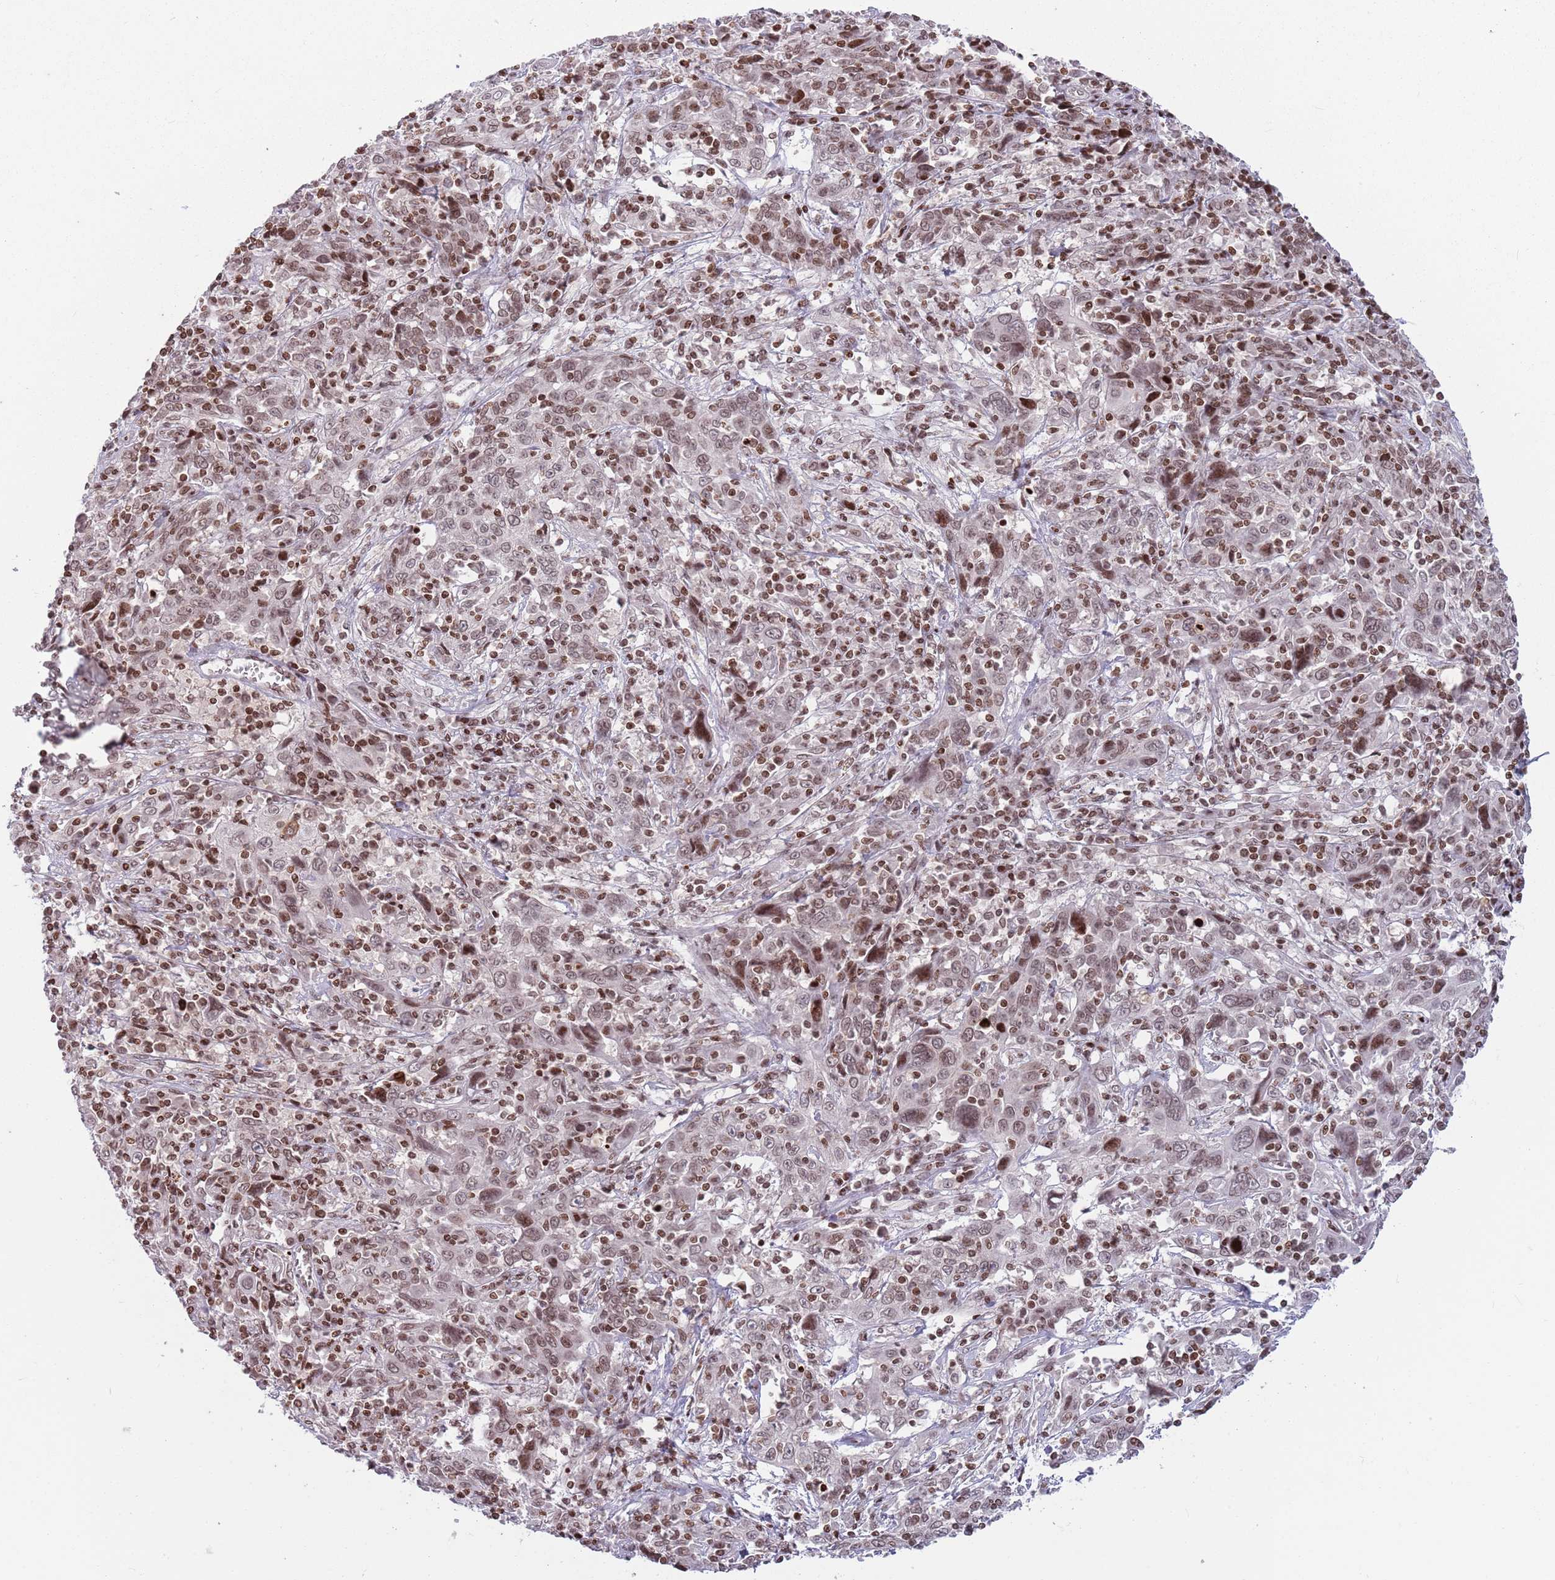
{"staining": {"intensity": "weak", "quantity": ">75%", "location": "nuclear"}, "tissue": "cervical cancer", "cell_type": "Tumor cells", "image_type": "cancer", "snomed": [{"axis": "morphology", "description": "Squamous cell carcinoma, NOS"}, {"axis": "topography", "description": "Cervix"}], "caption": "This photomicrograph reveals immunohistochemistry staining of cervical cancer (squamous cell carcinoma), with low weak nuclear positivity in about >75% of tumor cells.", "gene": "SH3RF3", "patient": {"sex": "female", "age": 46}}